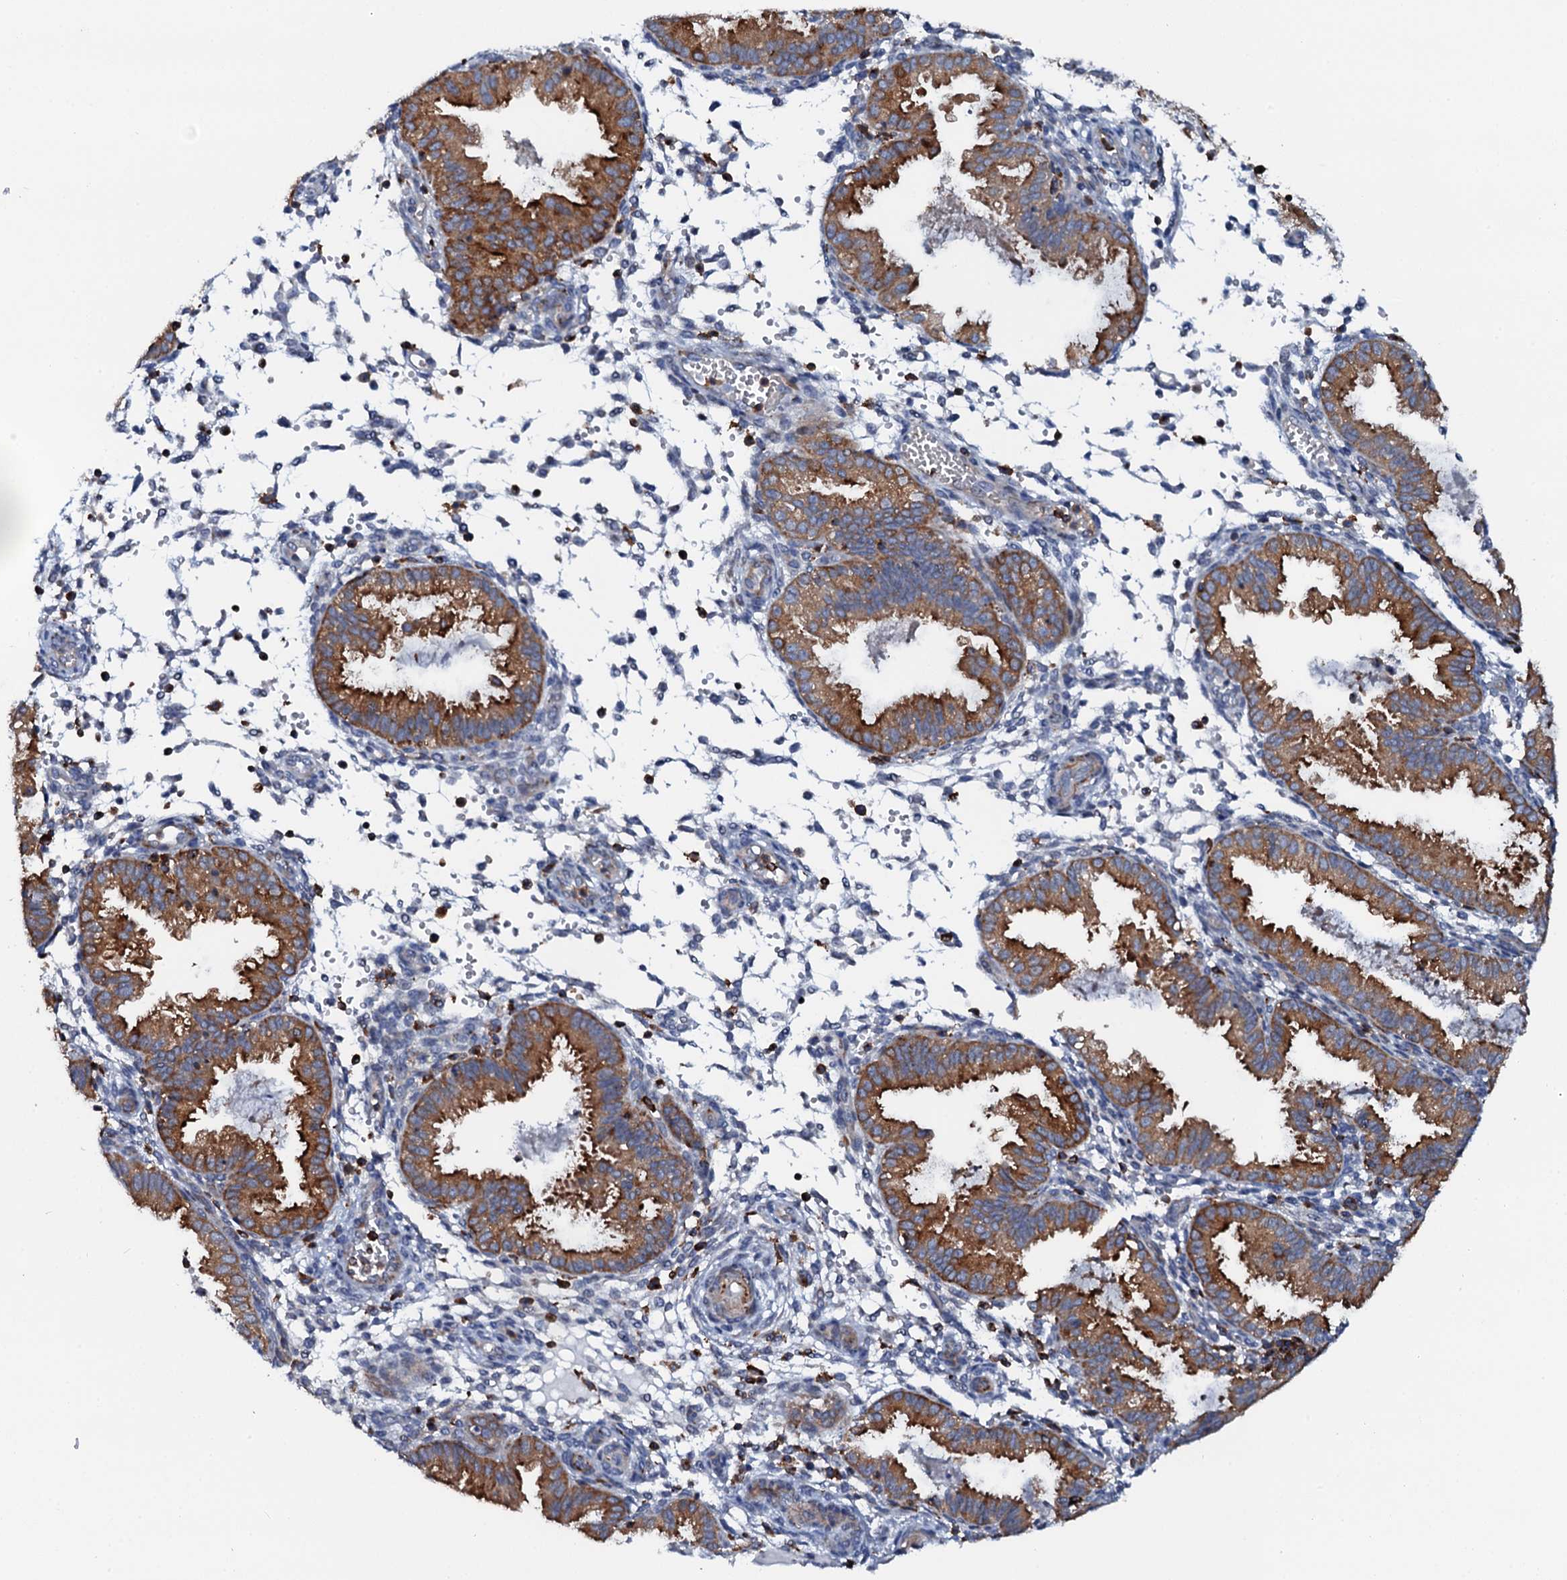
{"staining": {"intensity": "negative", "quantity": "none", "location": "none"}, "tissue": "endometrium", "cell_type": "Cells in endometrial stroma", "image_type": "normal", "snomed": [{"axis": "morphology", "description": "Normal tissue, NOS"}, {"axis": "topography", "description": "Endometrium"}], "caption": "Endometrium was stained to show a protein in brown. There is no significant staining in cells in endometrial stroma. The staining is performed using DAB (3,3'-diaminobenzidine) brown chromogen with nuclei counter-stained in using hematoxylin.", "gene": "VAMP8", "patient": {"sex": "female", "age": 33}}